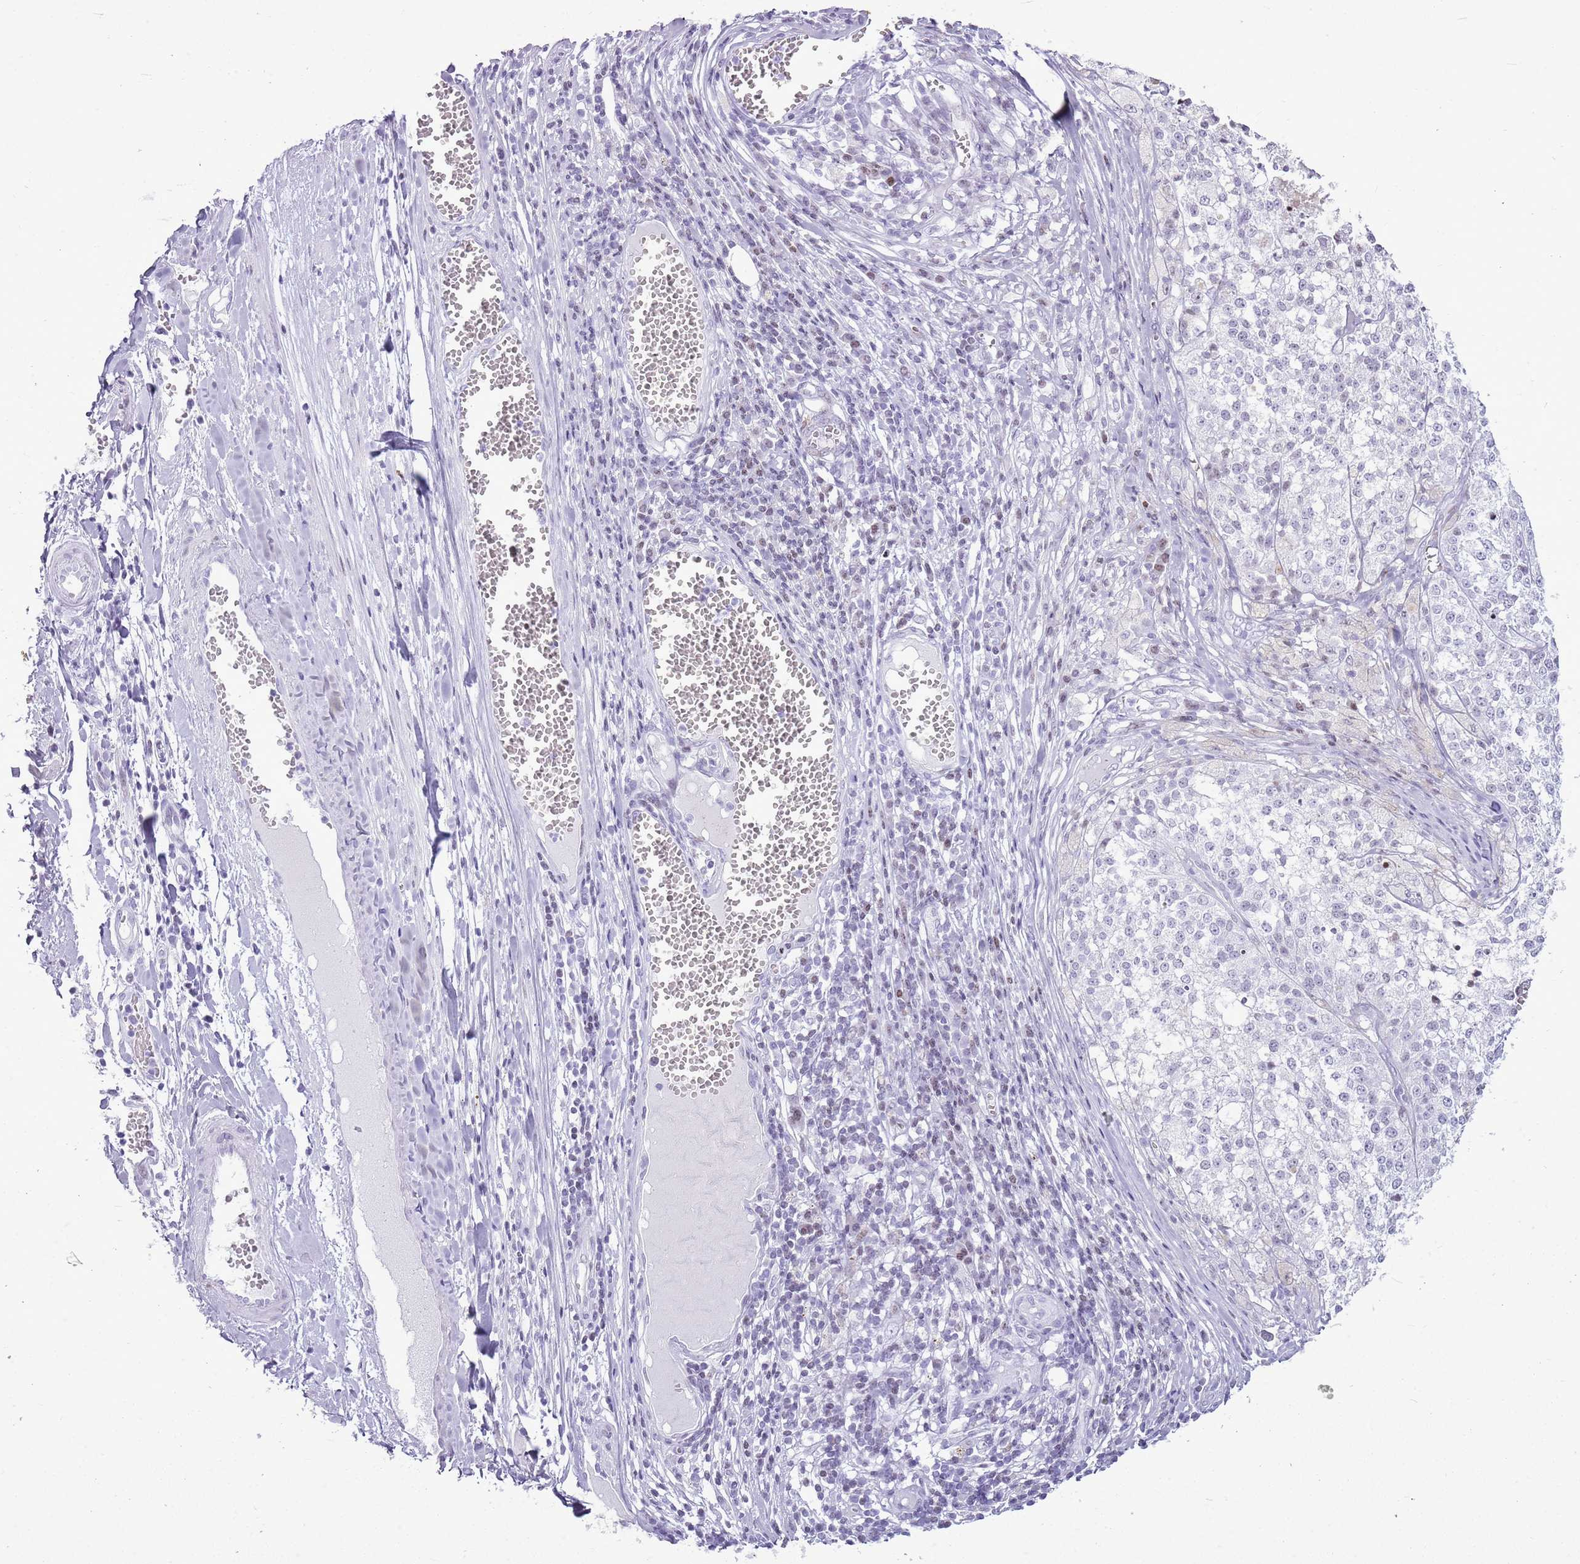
{"staining": {"intensity": "negative", "quantity": "none", "location": "none"}, "tissue": "melanoma", "cell_type": "Tumor cells", "image_type": "cancer", "snomed": [{"axis": "morphology", "description": "Malignant melanoma, NOS"}, {"axis": "topography", "description": "Skin"}], "caption": "The photomicrograph demonstrates no significant positivity in tumor cells of malignant melanoma.", "gene": "ASIP", "patient": {"sex": "female", "age": 64}}